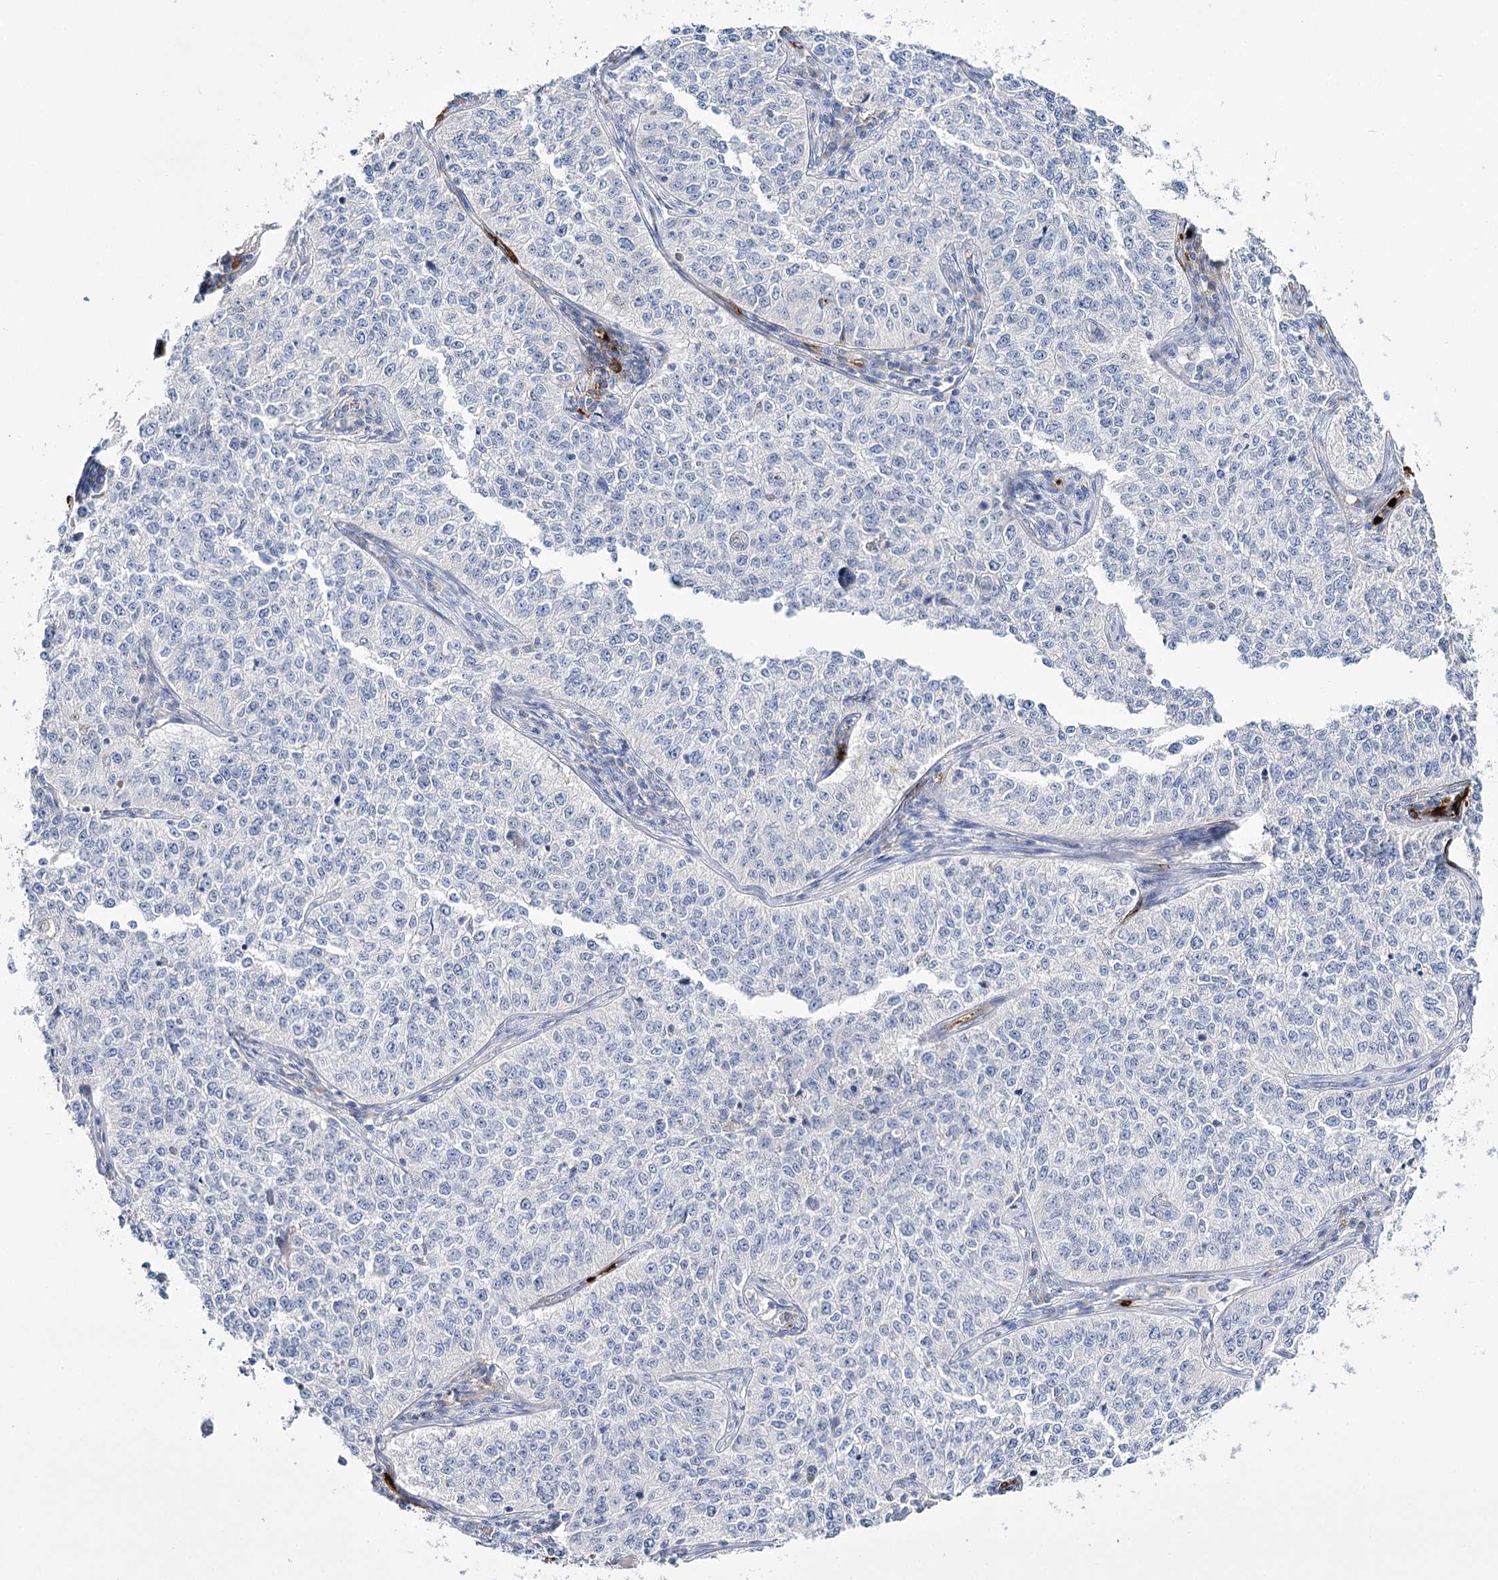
{"staining": {"intensity": "negative", "quantity": "none", "location": "none"}, "tissue": "cervical cancer", "cell_type": "Tumor cells", "image_type": "cancer", "snomed": [{"axis": "morphology", "description": "Squamous cell carcinoma, NOS"}, {"axis": "topography", "description": "Cervix"}], "caption": "The IHC histopathology image has no significant positivity in tumor cells of cervical cancer (squamous cell carcinoma) tissue.", "gene": "GBF1", "patient": {"sex": "female", "age": 35}}